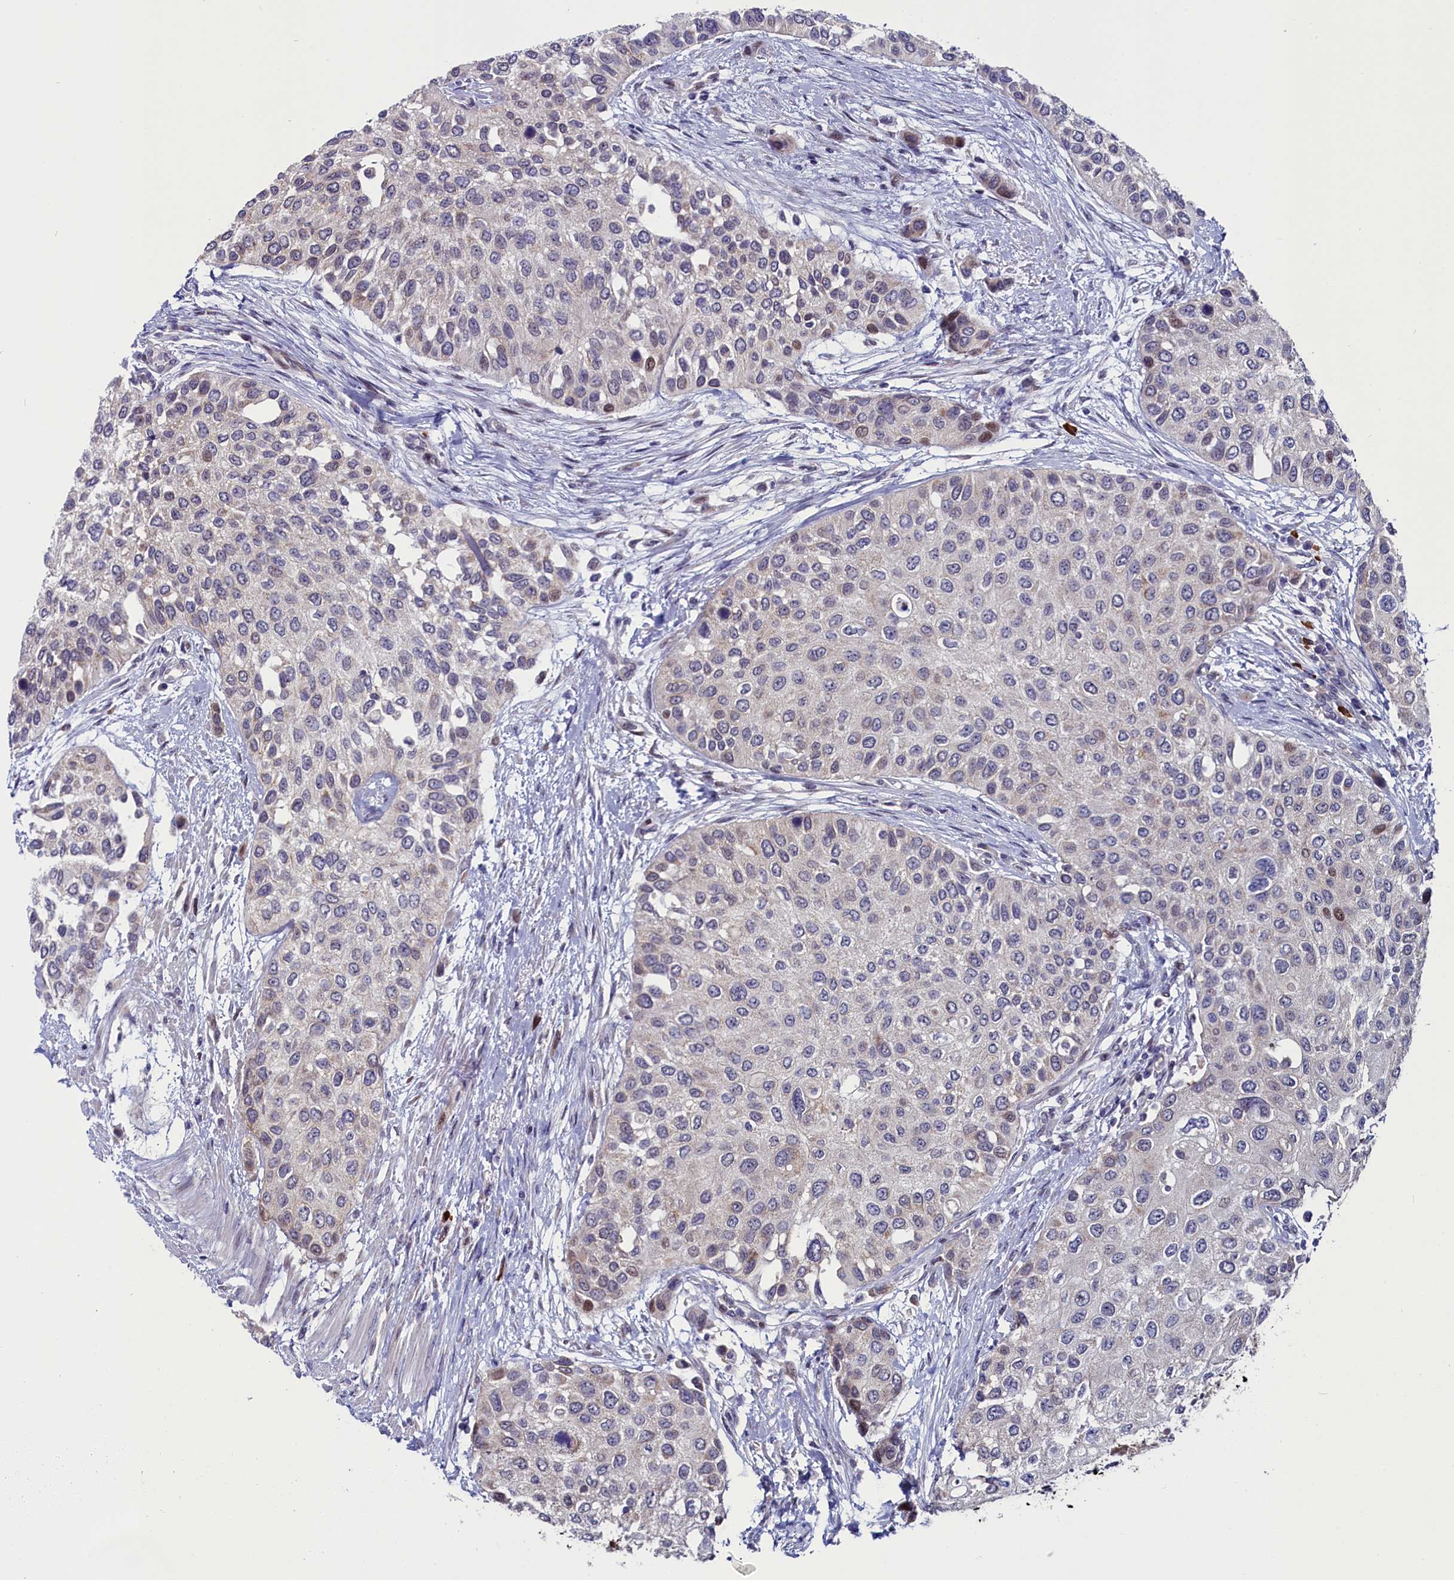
{"staining": {"intensity": "weak", "quantity": "<25%", "location": "nuclear"}, "tissue": "urothelial cancer", "cell_type": "Tumor cells", "image_type": "cancer", "snomed": [{"axis": "morphology", "description": "Normal tissue, NOS"}, {"axis": "morphology", "description": "Urothelial carcinoma, High grade"}, {"axis": "topography", "description": "Vascular tissue"}, {"axis": "topography", "description": "Urinary bladder"}], "caption": "High power microscopy image of an IHC photomicrograph of urothelial cancer, revealing no significant positivity in tumor cells. (Brightfield microscopy of DAB (3,3'-diaminobenzidine) IHC at high magnification).", "gene": "CIAPIN1", "patient": {"sex": "female", "age": 56}}